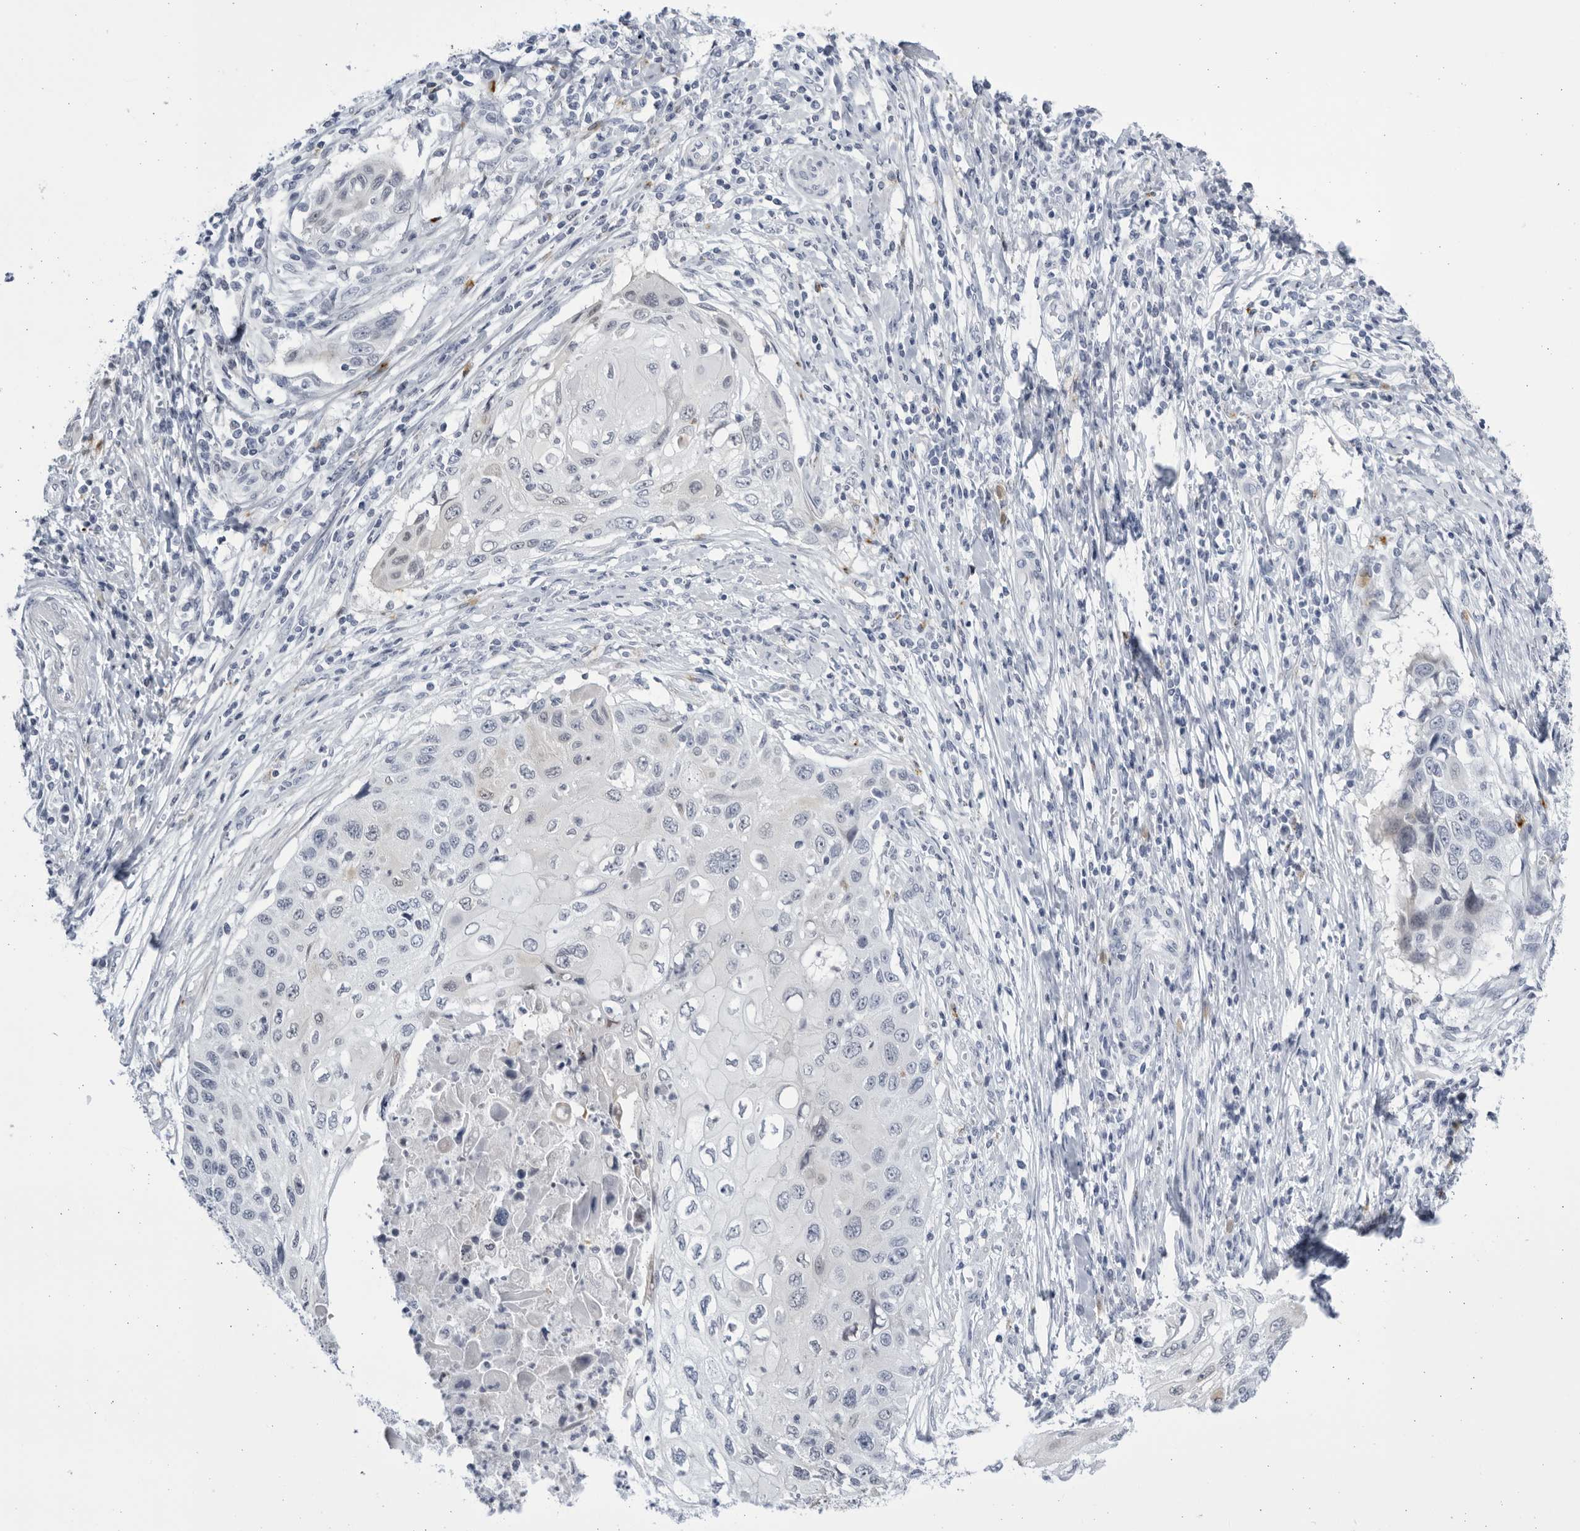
{"staining": {"intensity": "negative", "quantity": "none", "location": "none"}, "tissue": "cervical cancer", "cell_type": "Tumor cells", "image_type": "cancer", "snomed": [{"axis": "morphology", "description": "Squamous cell carcinoma, NOS"}, {"axis": "topography", "description": "Cervix"}], "caption": "Histopathology image shows no significant protein staining in tumor cells of squamous cell carcinoma (cervical).", "gene": "CCDC181", "patient": {"sex": "female", "age": 70}}